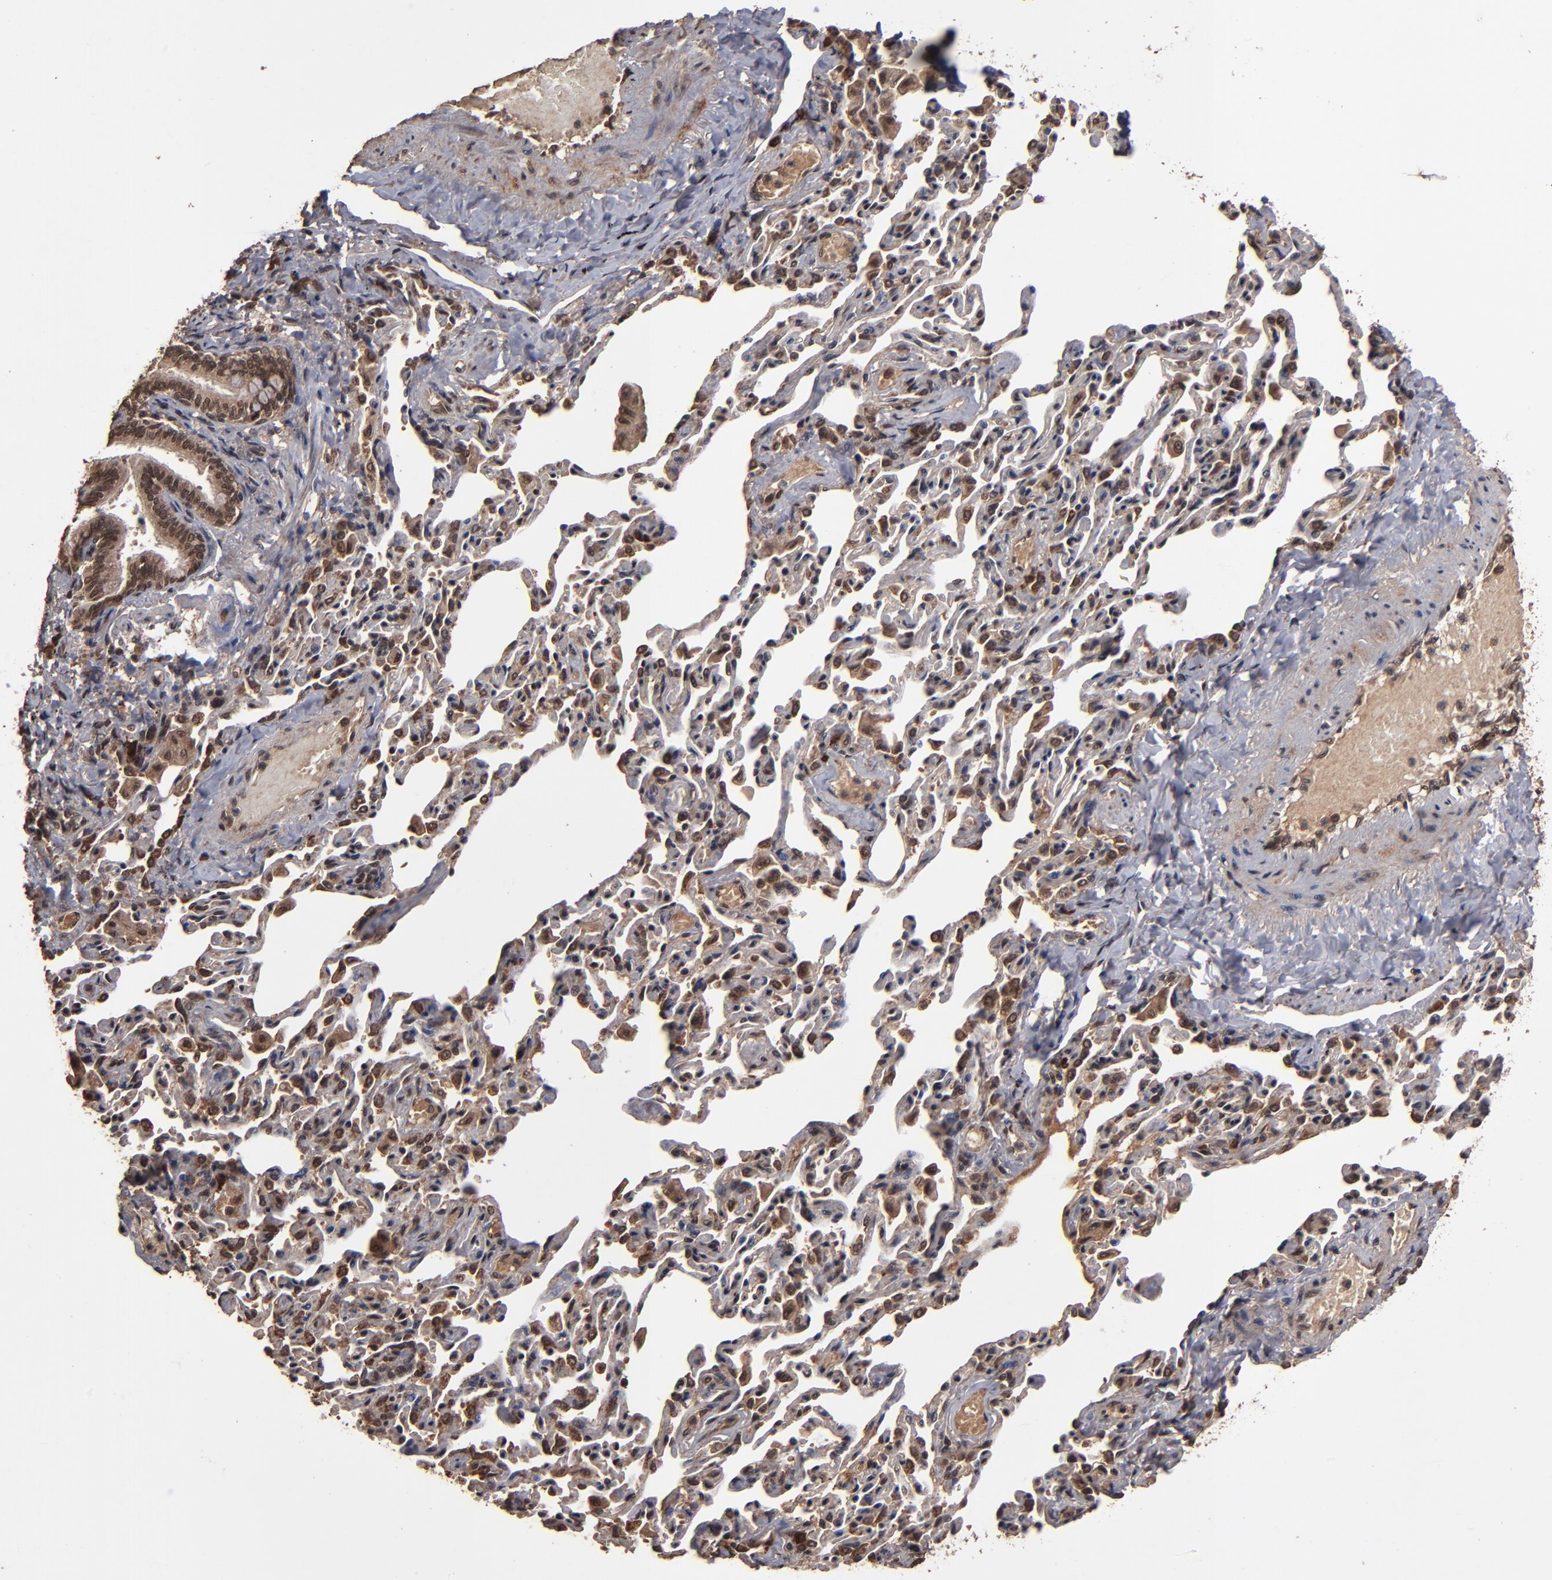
{"staining": {"intensity": "moderate", "quantity": ">75%", "location": "cytoplasmic/membranous"}, "tissue": "bronchus", "cell_type": "Respiratory epithelial cells", "image_type": "normal", "snomed": [{"axis": "morphology", "description": "Normal tissue, NOS"}, {"axis": "topography", "description": "Lung"}], "caption": "A high-resolution photomicrograph shows immunohistochemistry (IHC) staining of unremarkable bronchus, which displays moderate cytoplasmic/membranous expression in approximately >75% of respiratory epithelial cells.", "gene": "NXF2B", "patient": {"sex": "male", "age": 64}}